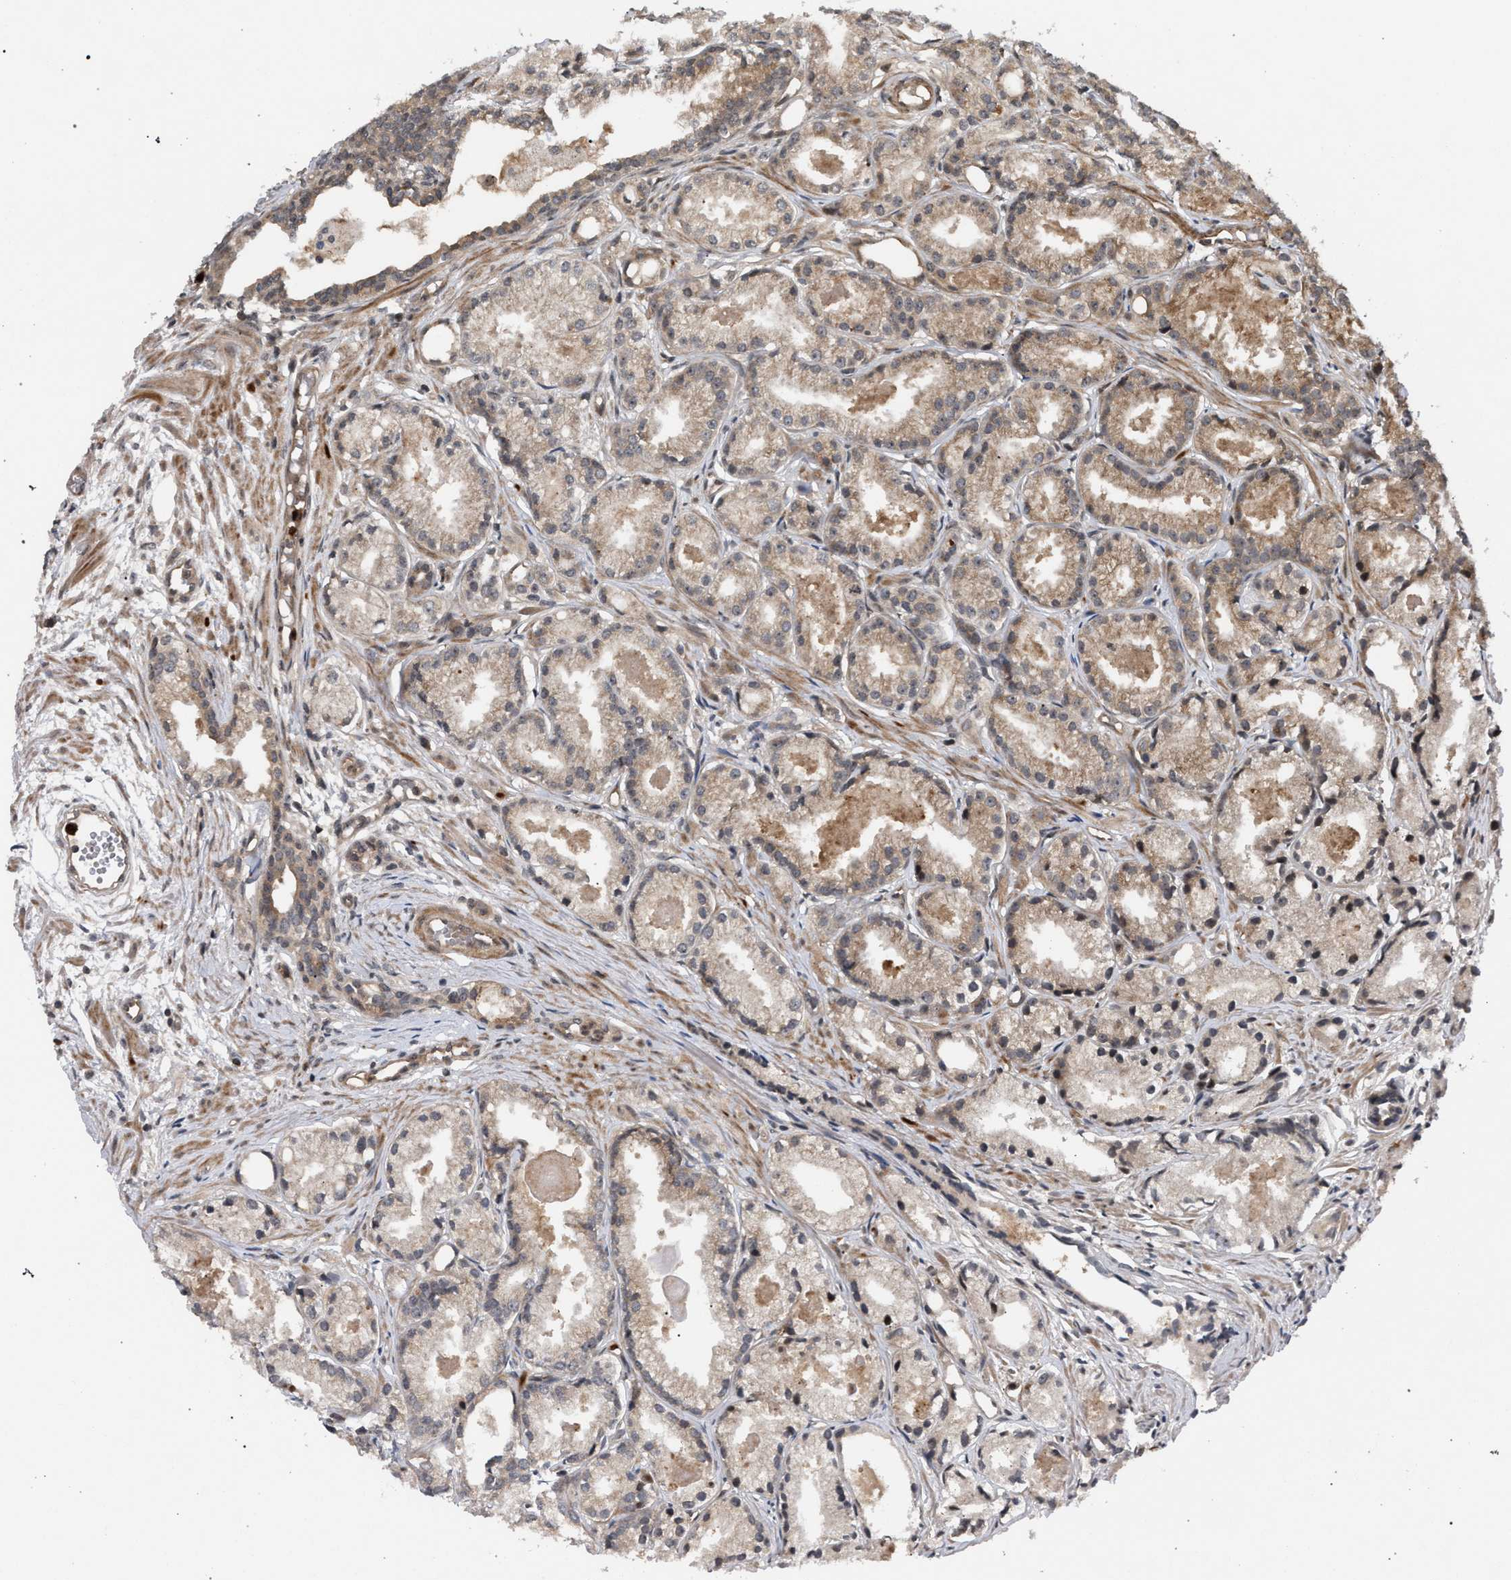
{"staining": {"intensity": "weak", "quantity": ">75%", "location": "cytoplasmic/membranous"}, "tissue": "prostate cancer", "cell_type": "Tumor cells", "image_type": "cancer", "snomed": [{"axis": "morphology", "description": "Adenocarcinoma, Low grade"}, {"axis": "topography", "description": "Prostate"}], "caption": "Immunohistochemistry (IHC) image of neoplastic tissue: human prostate low-grade adenocarcinoma stained using IHC reveals low levels of weak protein expression localized specifically in the cytoplasmic/membranous of tumor cells, appearing as a cytoplasmic/membranous brown color.", "gene": "IRAK4", "patient": {"sex": "male", "age": 72}}